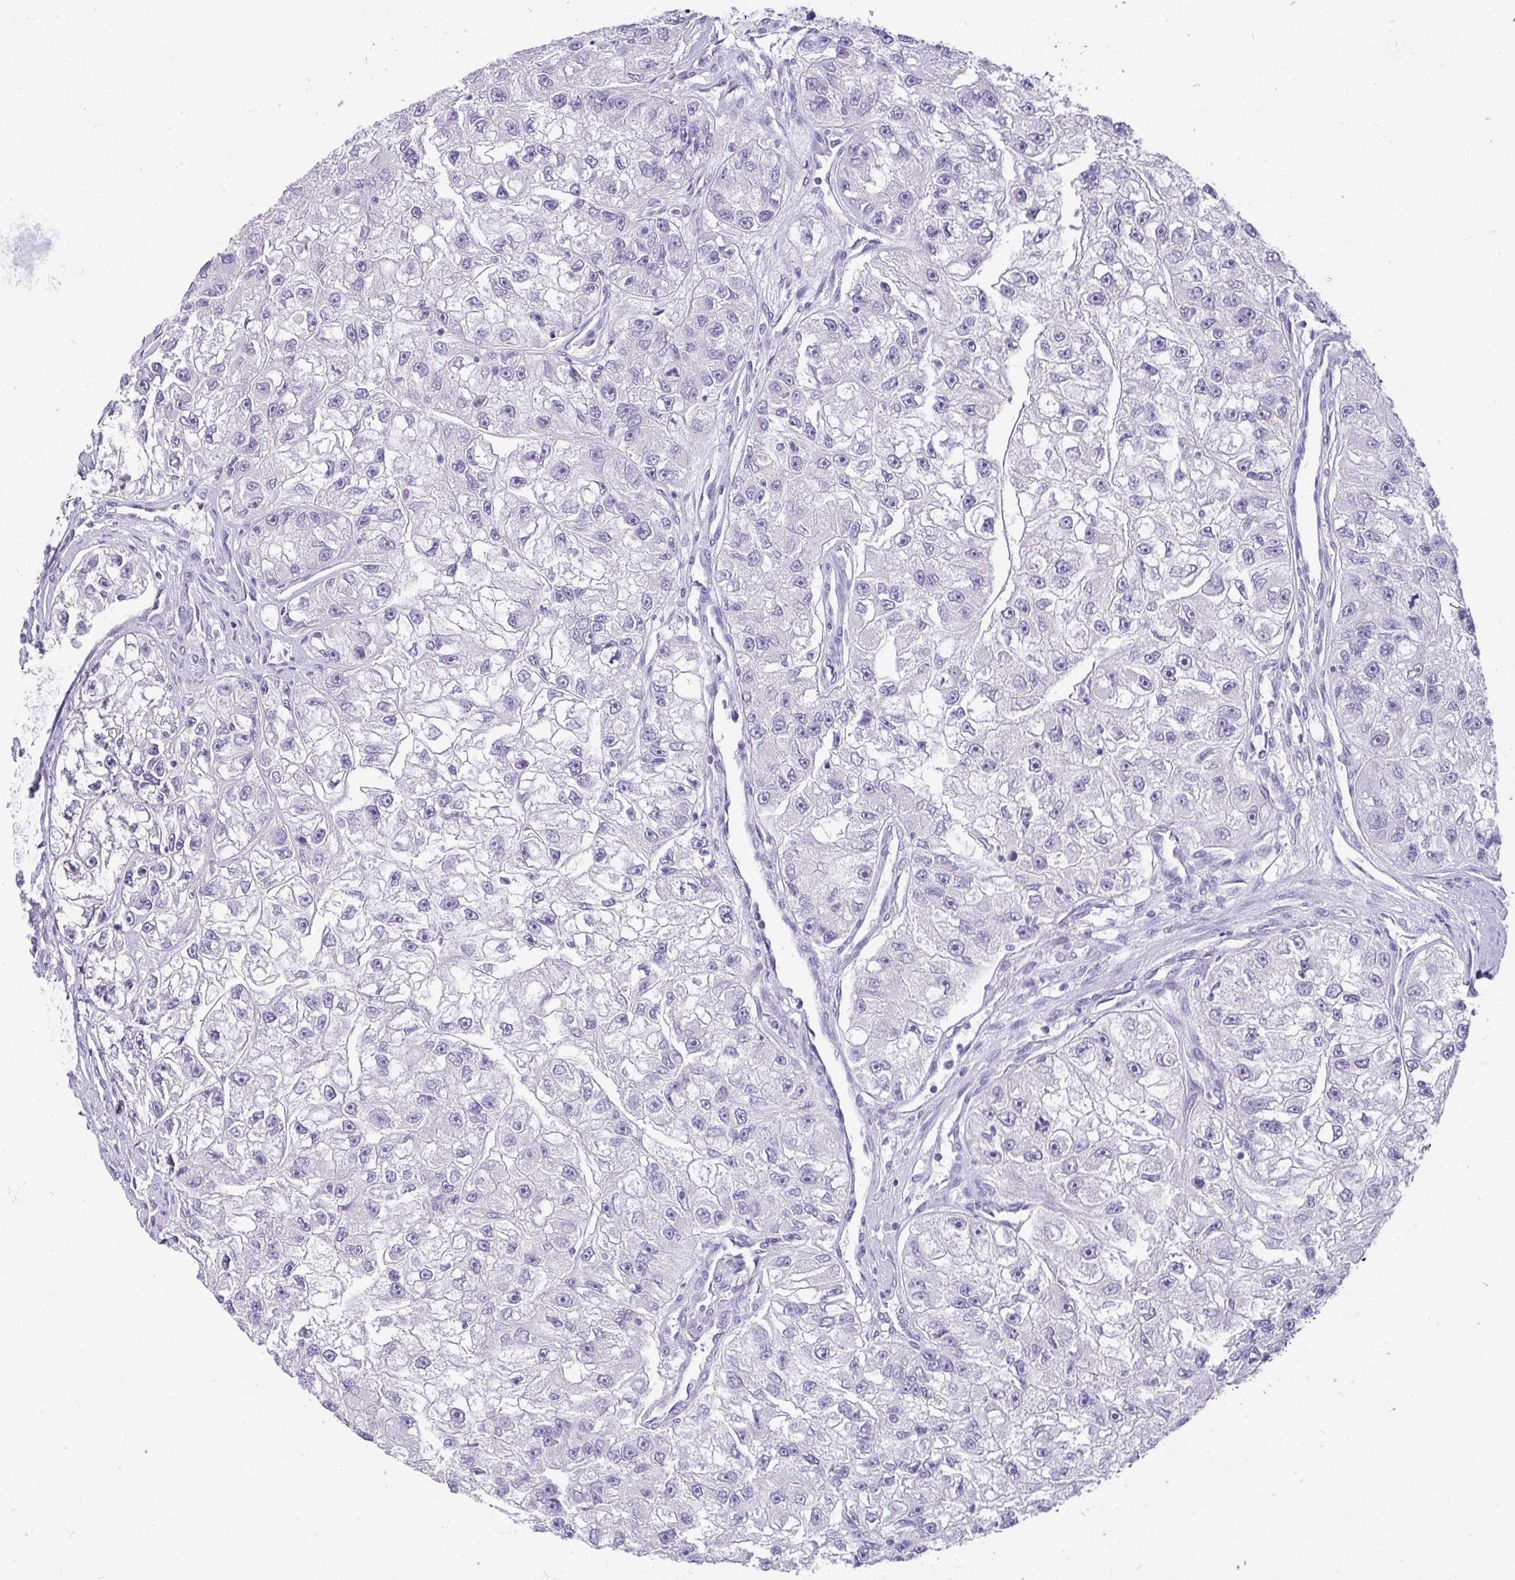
{"staining": {"intensity": "negative", "quantity": "none", "location": "none"}, "tissue": "renal cancer", "cell_type": "Tumor cells", "image_type": "cancer", "snomed": [{"axis": "morphology", "description": "Adenocarcinoma, NOS"}, {"axis": "topography", "description": "Kidney"}], "caption": "DAB immunohistochemical staining of human renal cancer demonstrates no significant positivity in tumor cells.", "gene": "LIPE", "patient": {"sex": "male", "age": 63}}